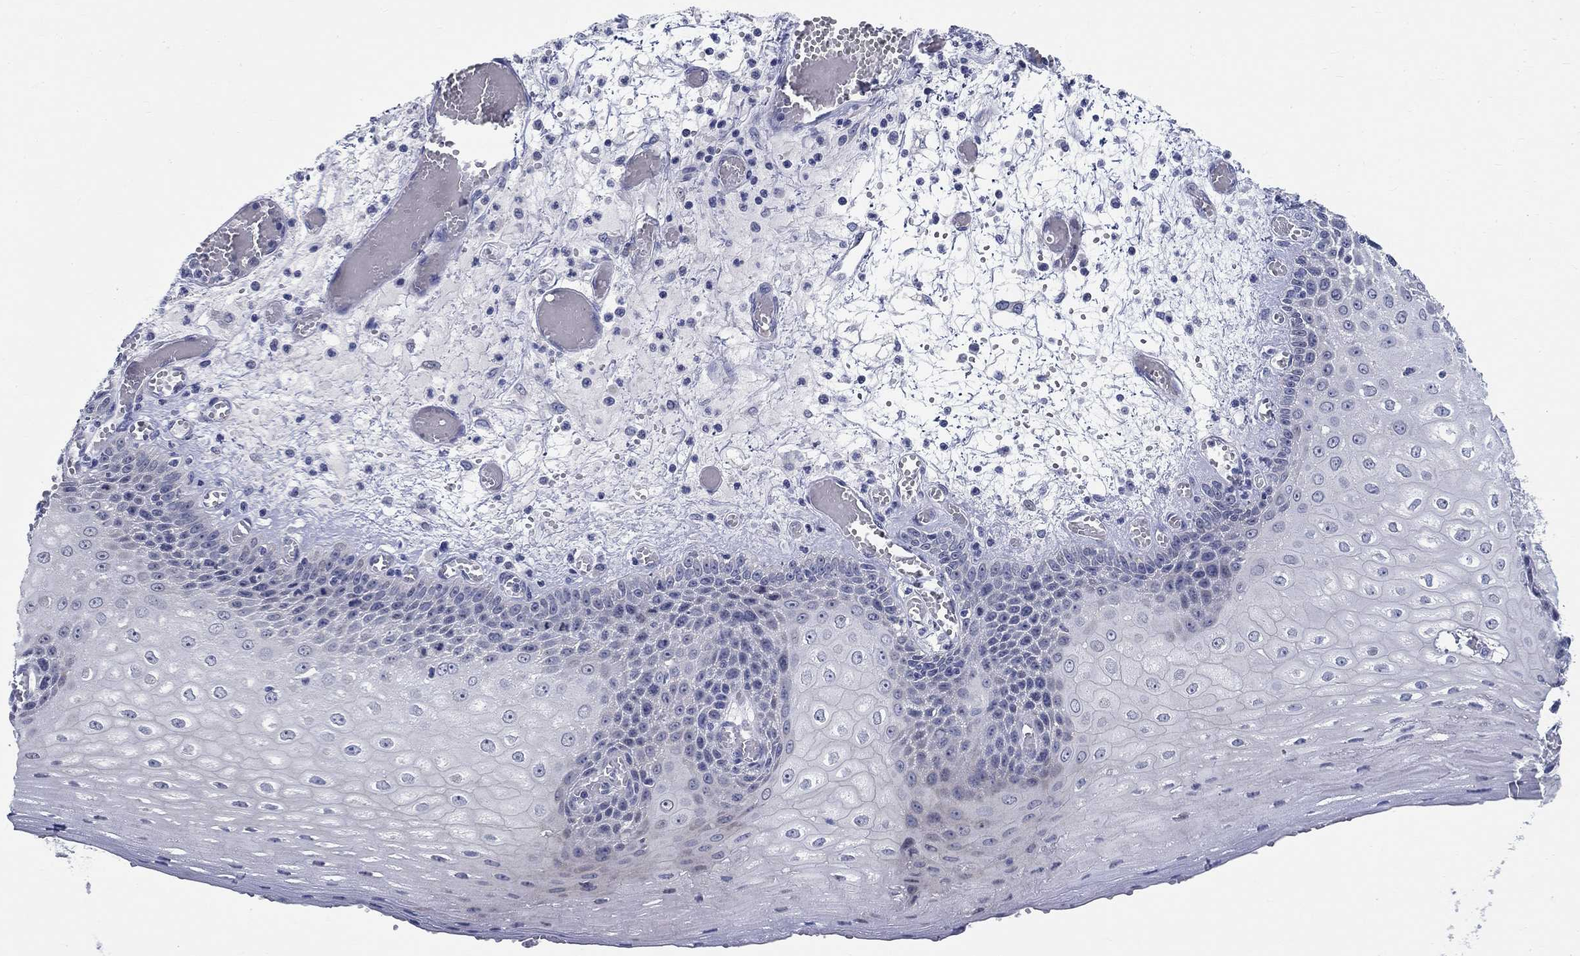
{"staining": {"intensity": "negative", "quantity": "none", "location": "none"}, "tissue": "esophagus", "cell_type": "Squamous epithelial cells", "image_type": "normal", "snomed": [{"axis": "morphology", "description": "Normal tissue, NOS"}, {"axis": "topography", "description": "Esophagus"}], "caption": "Immunohistochemical staining of benign human esophagus displays no significant expression in squamous epithelial cells.", "gene": "SMIM18", "patient": {"sex": "male", "age": 58}}